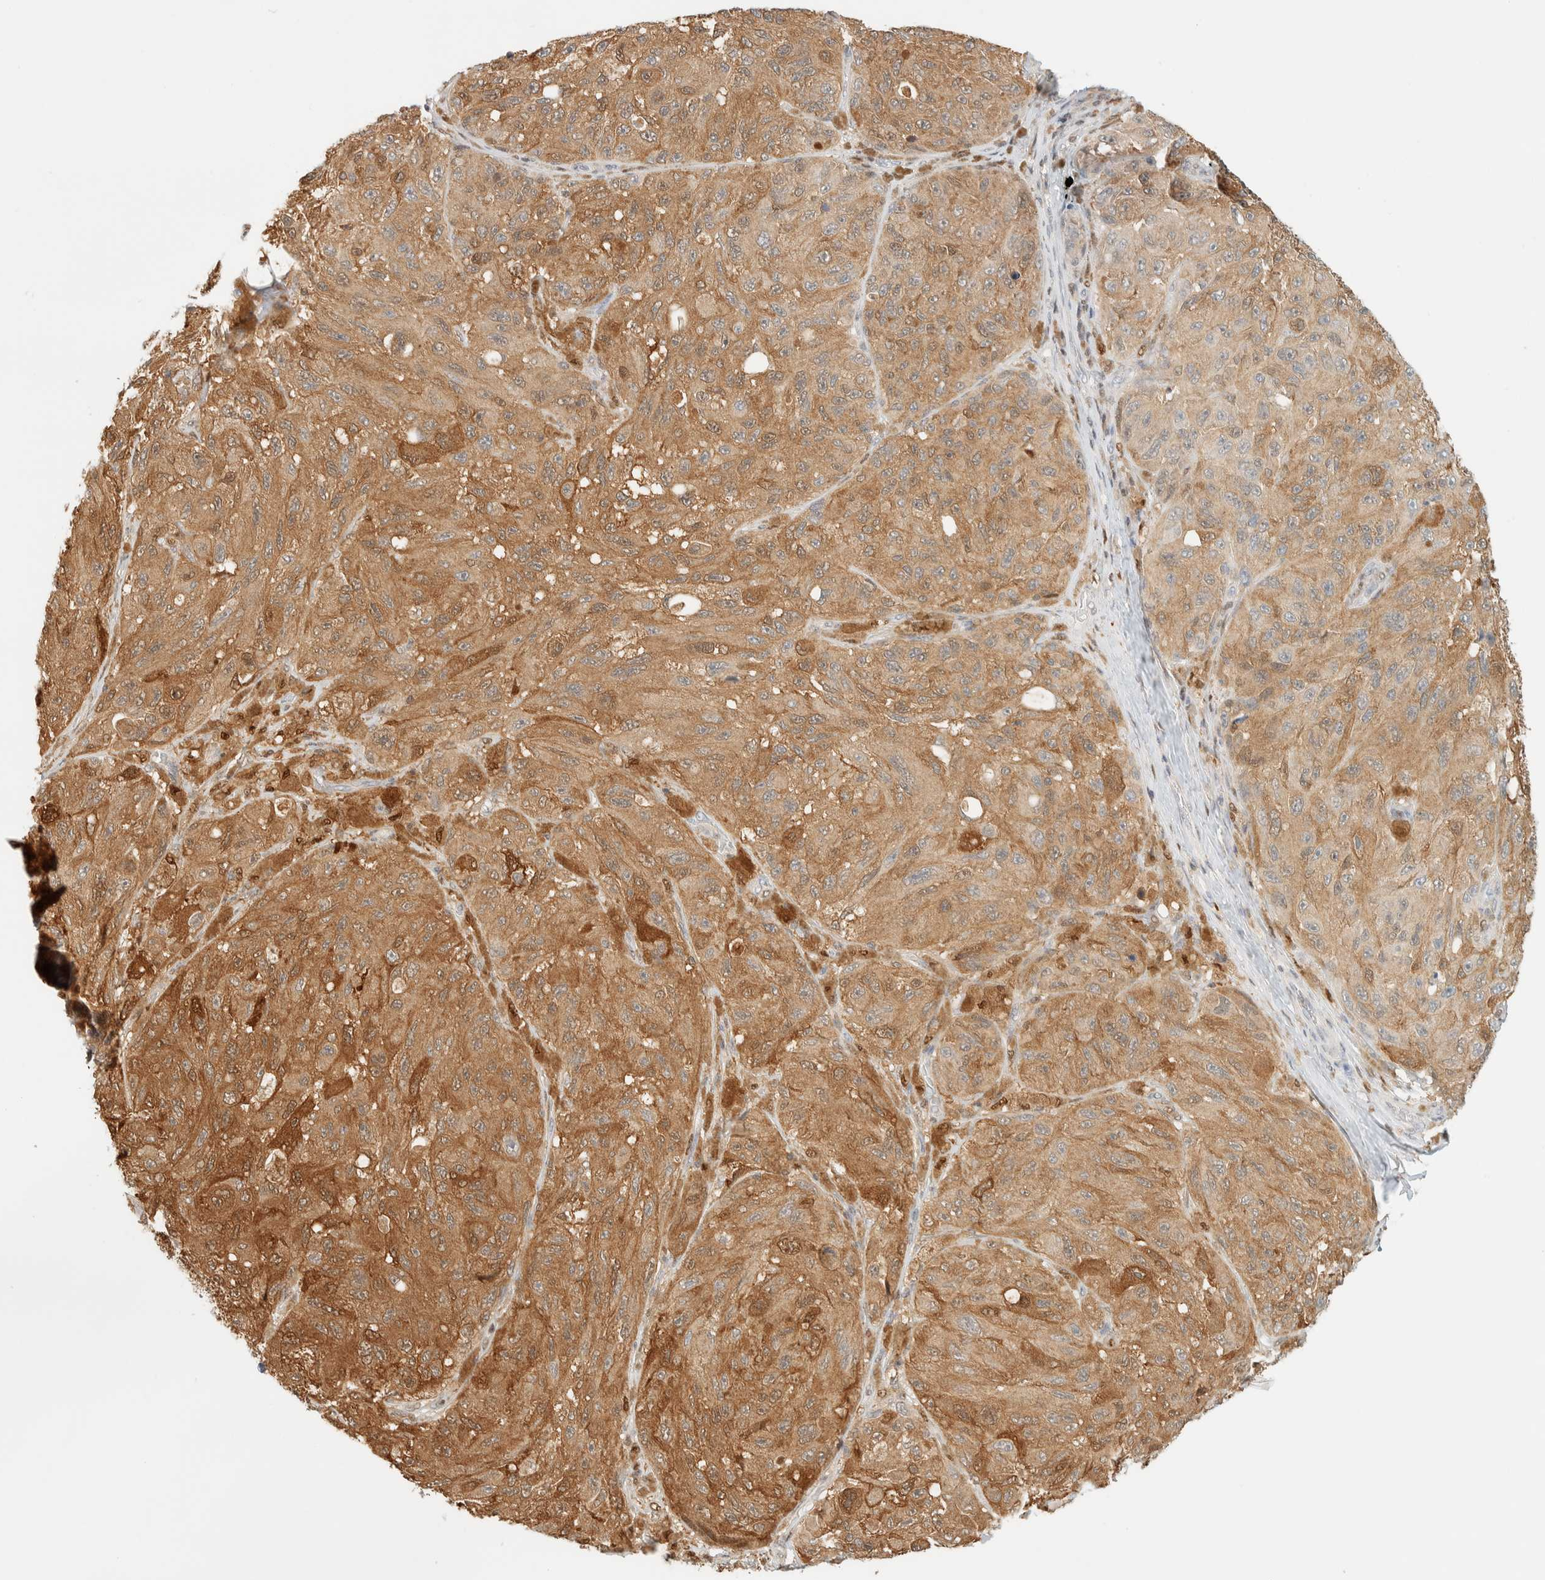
{"staining": {"intensity": "moderate", "quantity": ">75%", "location": "cytoplasmic/membranous"}, "tissue": "melanoma", "cell_type": "Tumor cells", "image_type": "cancer", "snomed": [{"axis": "morphology", "description": "Malignant melanoma, NOS"}, {"axis": "topography", "description": "Skin"}], "caption": "A brown stain shows moderate cytoplasmic/membranous staining of a protein in melanoma tumor cells.", "gene": "ZBTB37", "patient": {"sex": "female", "age": 73}}